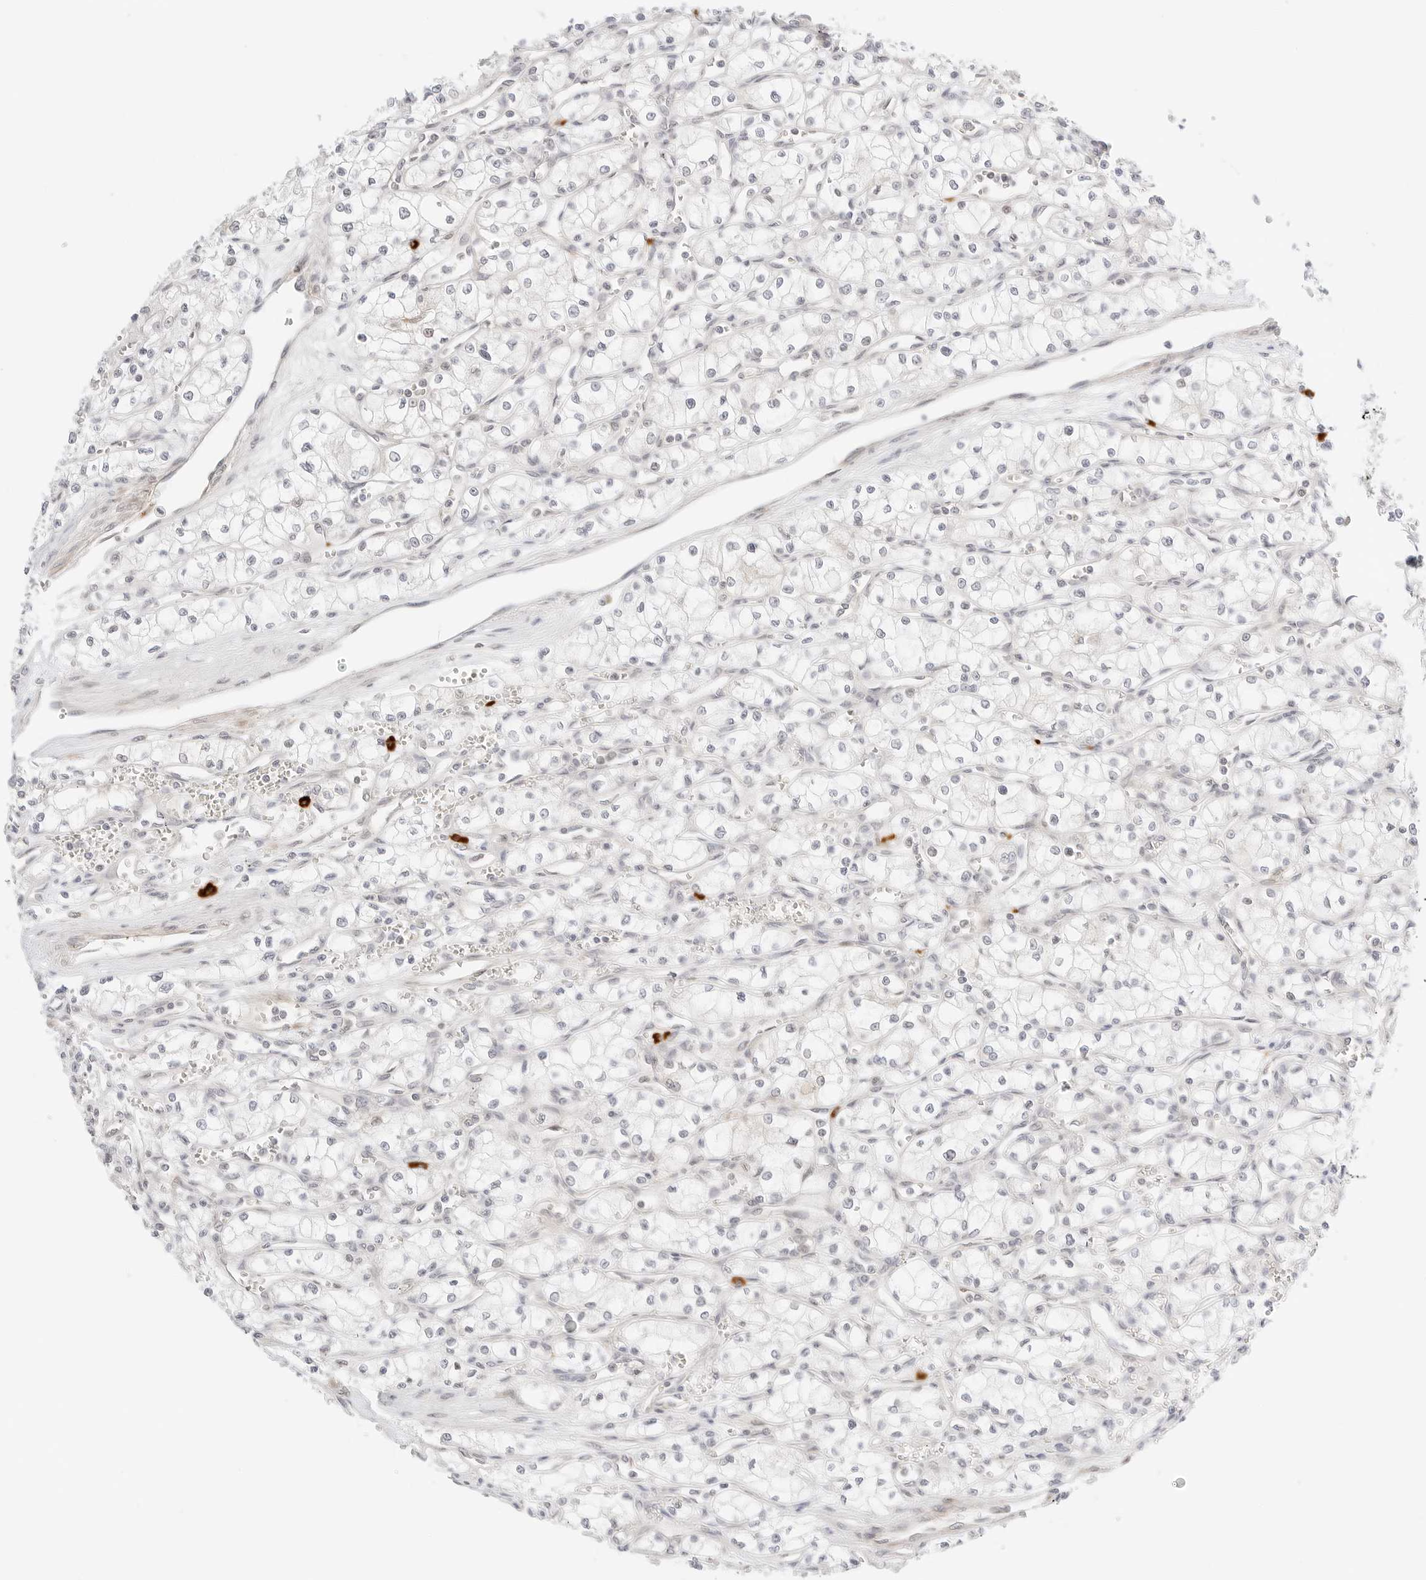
{"staining": {"intensity": "negative", "quantity": "none", "location": "none"}, "tissue": "renal cancer", "cell_type": "Tumor cells", "image_type": "cancer", "snomed": [{"axis": "morphology", "description": "Adenocarcinoma, NOS"}, {"axis": "topography", "description": "Kidney"}], "caption": "Immunohistochemistry (IHC) of human renal adenocarcinoma demonstrates no staining in tumor cells.", "gene": "TEKT2", "patient": {"sex": "male", "age": 59}}